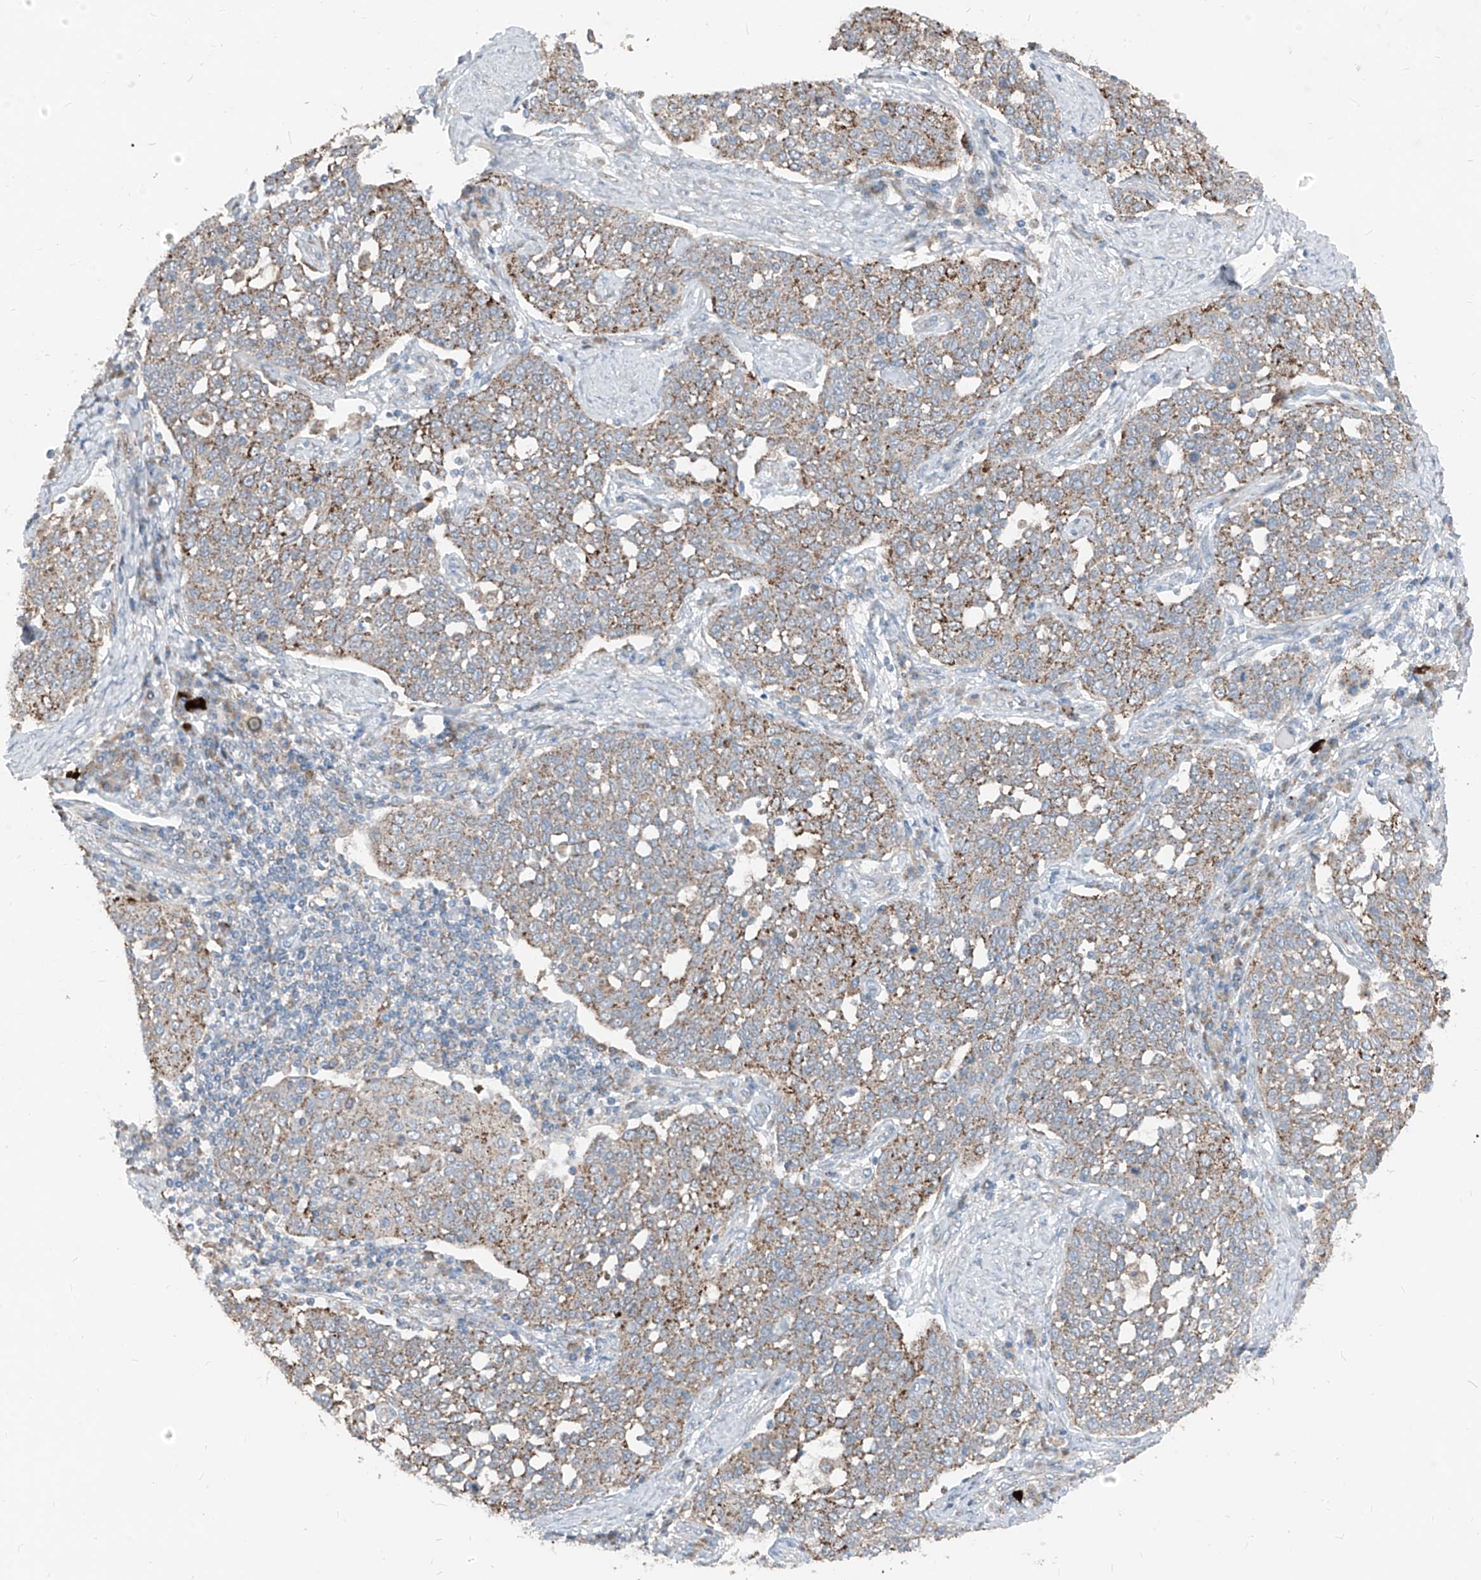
{"staining": {"intensity": "moderate", "quantity": ">75%", "location": "cytoplasmic/membranous"}, "tissue": "cervical cancer", "cell_type": "Tumor cells", "image_type": "cancer", "snomed": [{"axis": "morphology", "description": "Squamous cell carcinoma, NOS"}, {"axis": "topography", "description": "Cervix"}], "caption": "Immunohistochemical staining of cervical cancer reveals medium levels of moderate cytoplasmic/membranous protein positivity in approximately >75% of tumor cells.", "gene": "ABCD3", "patient": {"sex": "female", "age": 34}}